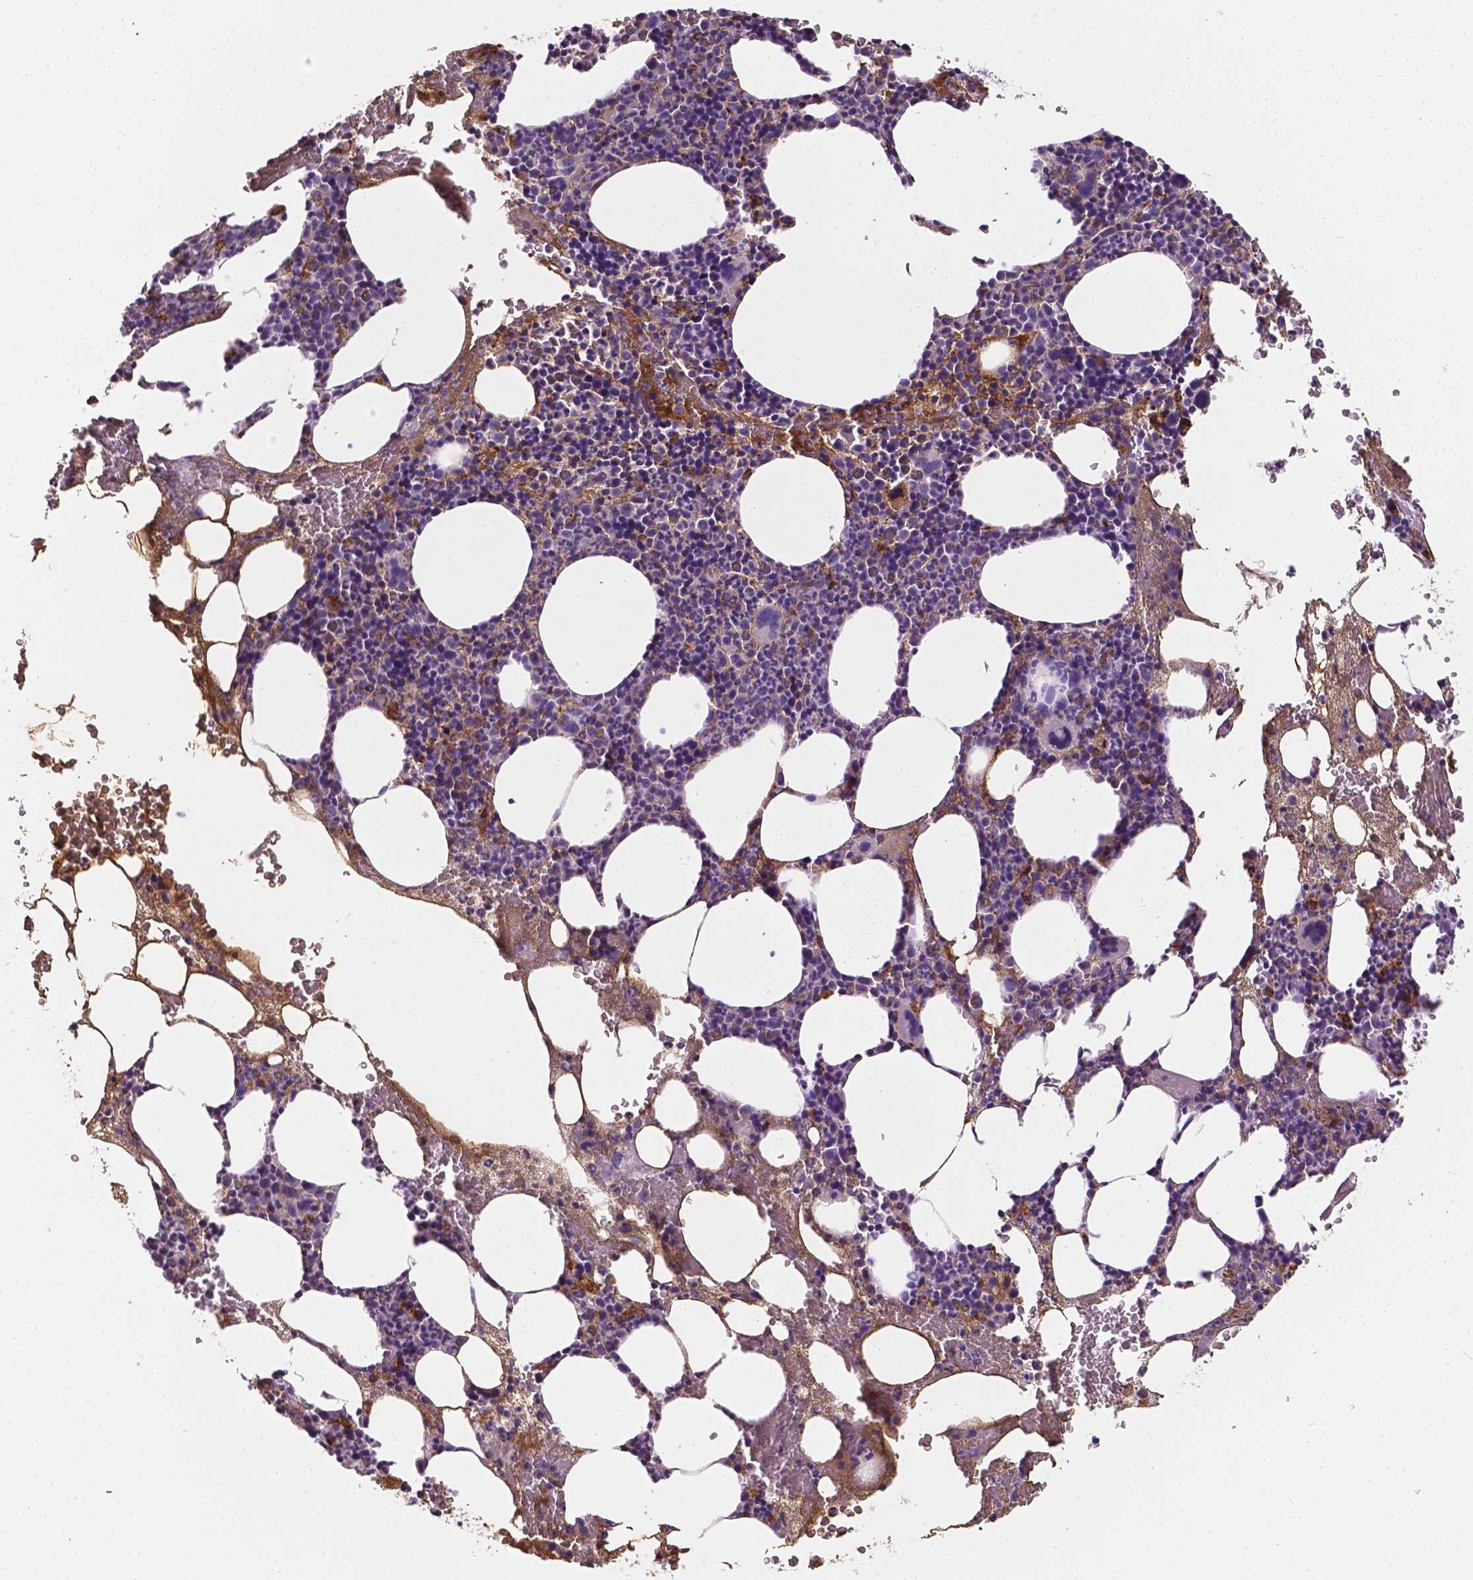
{"staining": {"intensity": "strong", "quantity": "<25%", "location": "cytoplasmic/membranous"}, "tissue": "bone marrow", "cell_type": "Hematopoietic cells", "image_type": "normal", "snomed": [{"axis": "morphology", "description": "Normal tissue, NOS"}, {"axis": "topography", "description": "Bone marrow"}], "caption": "Immunohistochemistry (IHC) histopathology image of unremarkable bone marrow: human bone marrow stained using immunohistochemistry (IHC) shows medium levels of strong protein expression localized specifically in the cytoplasmic/membranous of hematopoietic cells, appearing as a cytoplasmic/membranous brown color.", "gene": "APOE", "patient": {"sex": "male", "age": 89}}